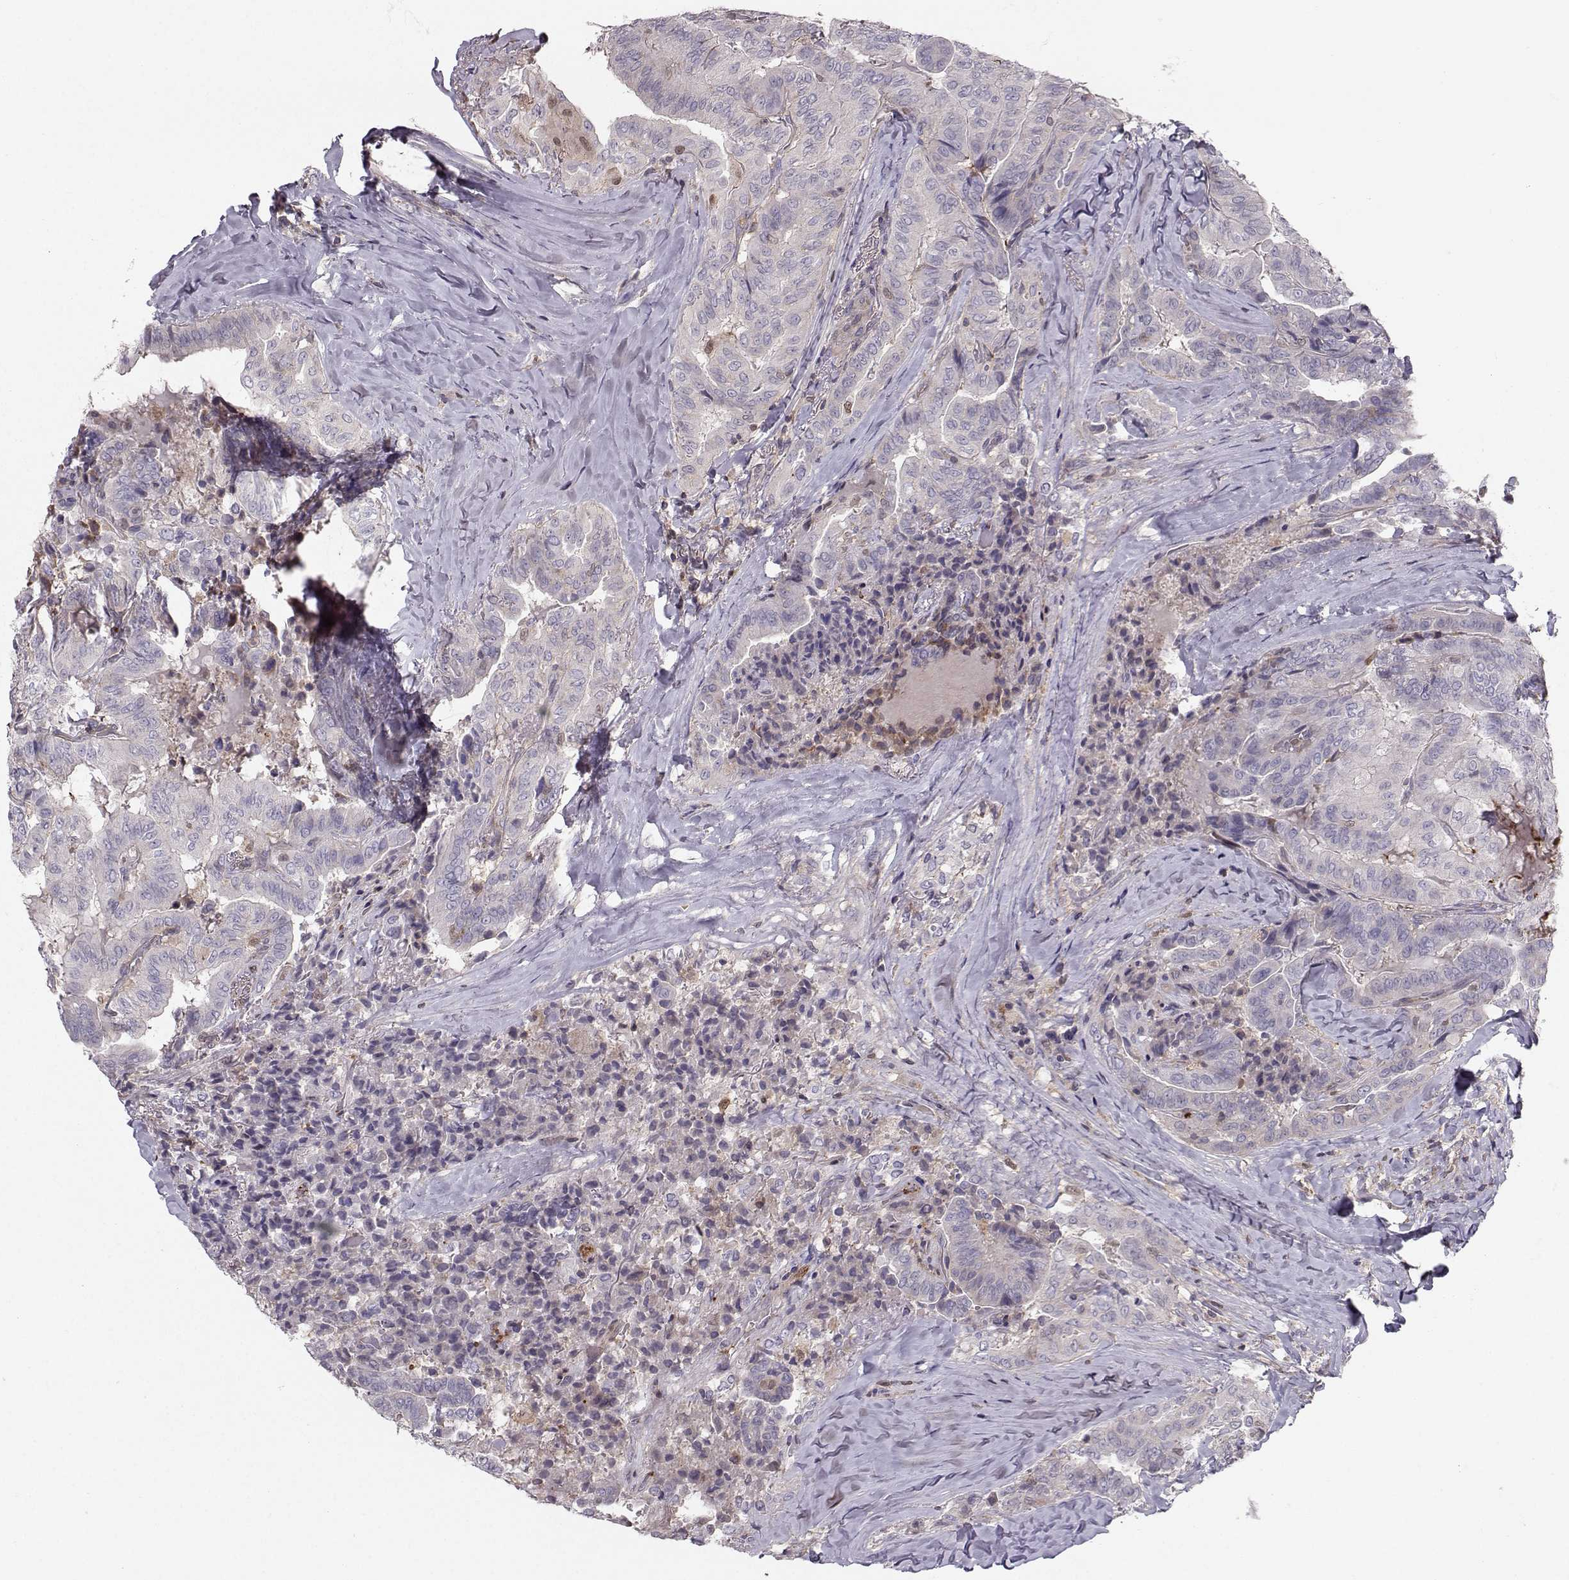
{"staining": {"intensity": "negative", "quantity": "none", "location": "none"}, "tissue": "thyroid cancer", "cell_type": "Tumor cells", "image_type": "cancer", "snomed": [{"axis": "morphology", "description": "Papillary adenocarcinoma, NOS"}, {"axis": "topography", "description": "Thyroid gland"}], "caption": "High magnification brightfield microscopy of thyroid papillary adenocarcinoma stained with DAB (3,3'-diaminobenzidine) (brown) and counterstained with hematoxylin (blue): tumor cells show no significant staining.", "gene": "ASB16", "patient": {"sex": "female", "age": 68}}